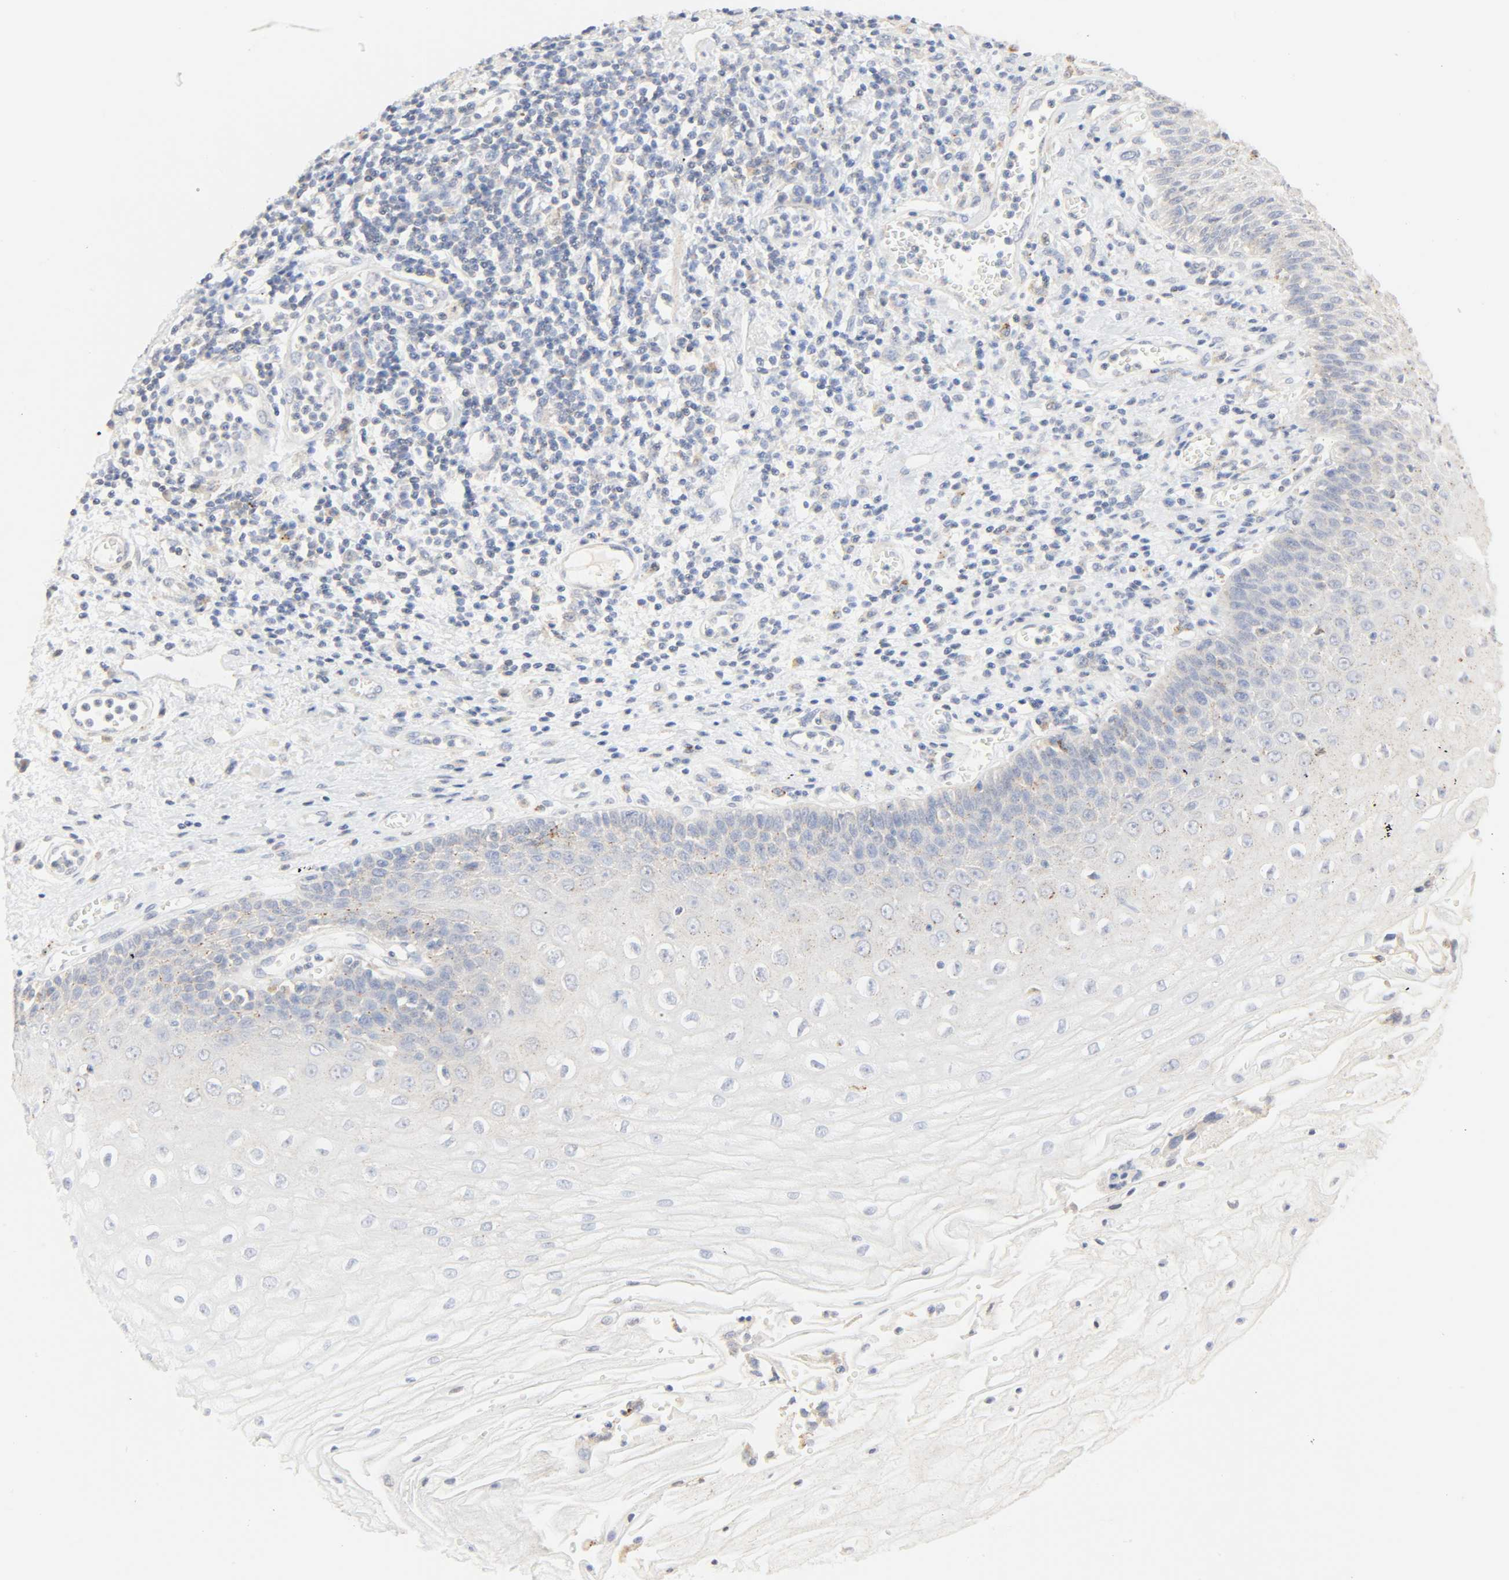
{"staining": {"intensity": "weak", "quantity": "<25%", "location": "cytoplasmic/membranous"}, "tissue": "esophagus", "cell_type": "Squamous epithelial cells", "image_type": "normal", "snomed": [{"axis": "morphology", "description": "Normal tissue, NOS"}, {"axis": "morphology", "description": "Squamous cell carcinoma, NOS"}, {"axis": "topography", "description": "Esophagus"}], "caption": "High magnification brightfield microscopy of unremarkable esophagus stained with DAB (brown) and counterstained with hematoxylin (blue): squamous epithelial cells show no significant staining.", "gene": "CAMK2A", "patient": {"sex": "male", "age": 65}}